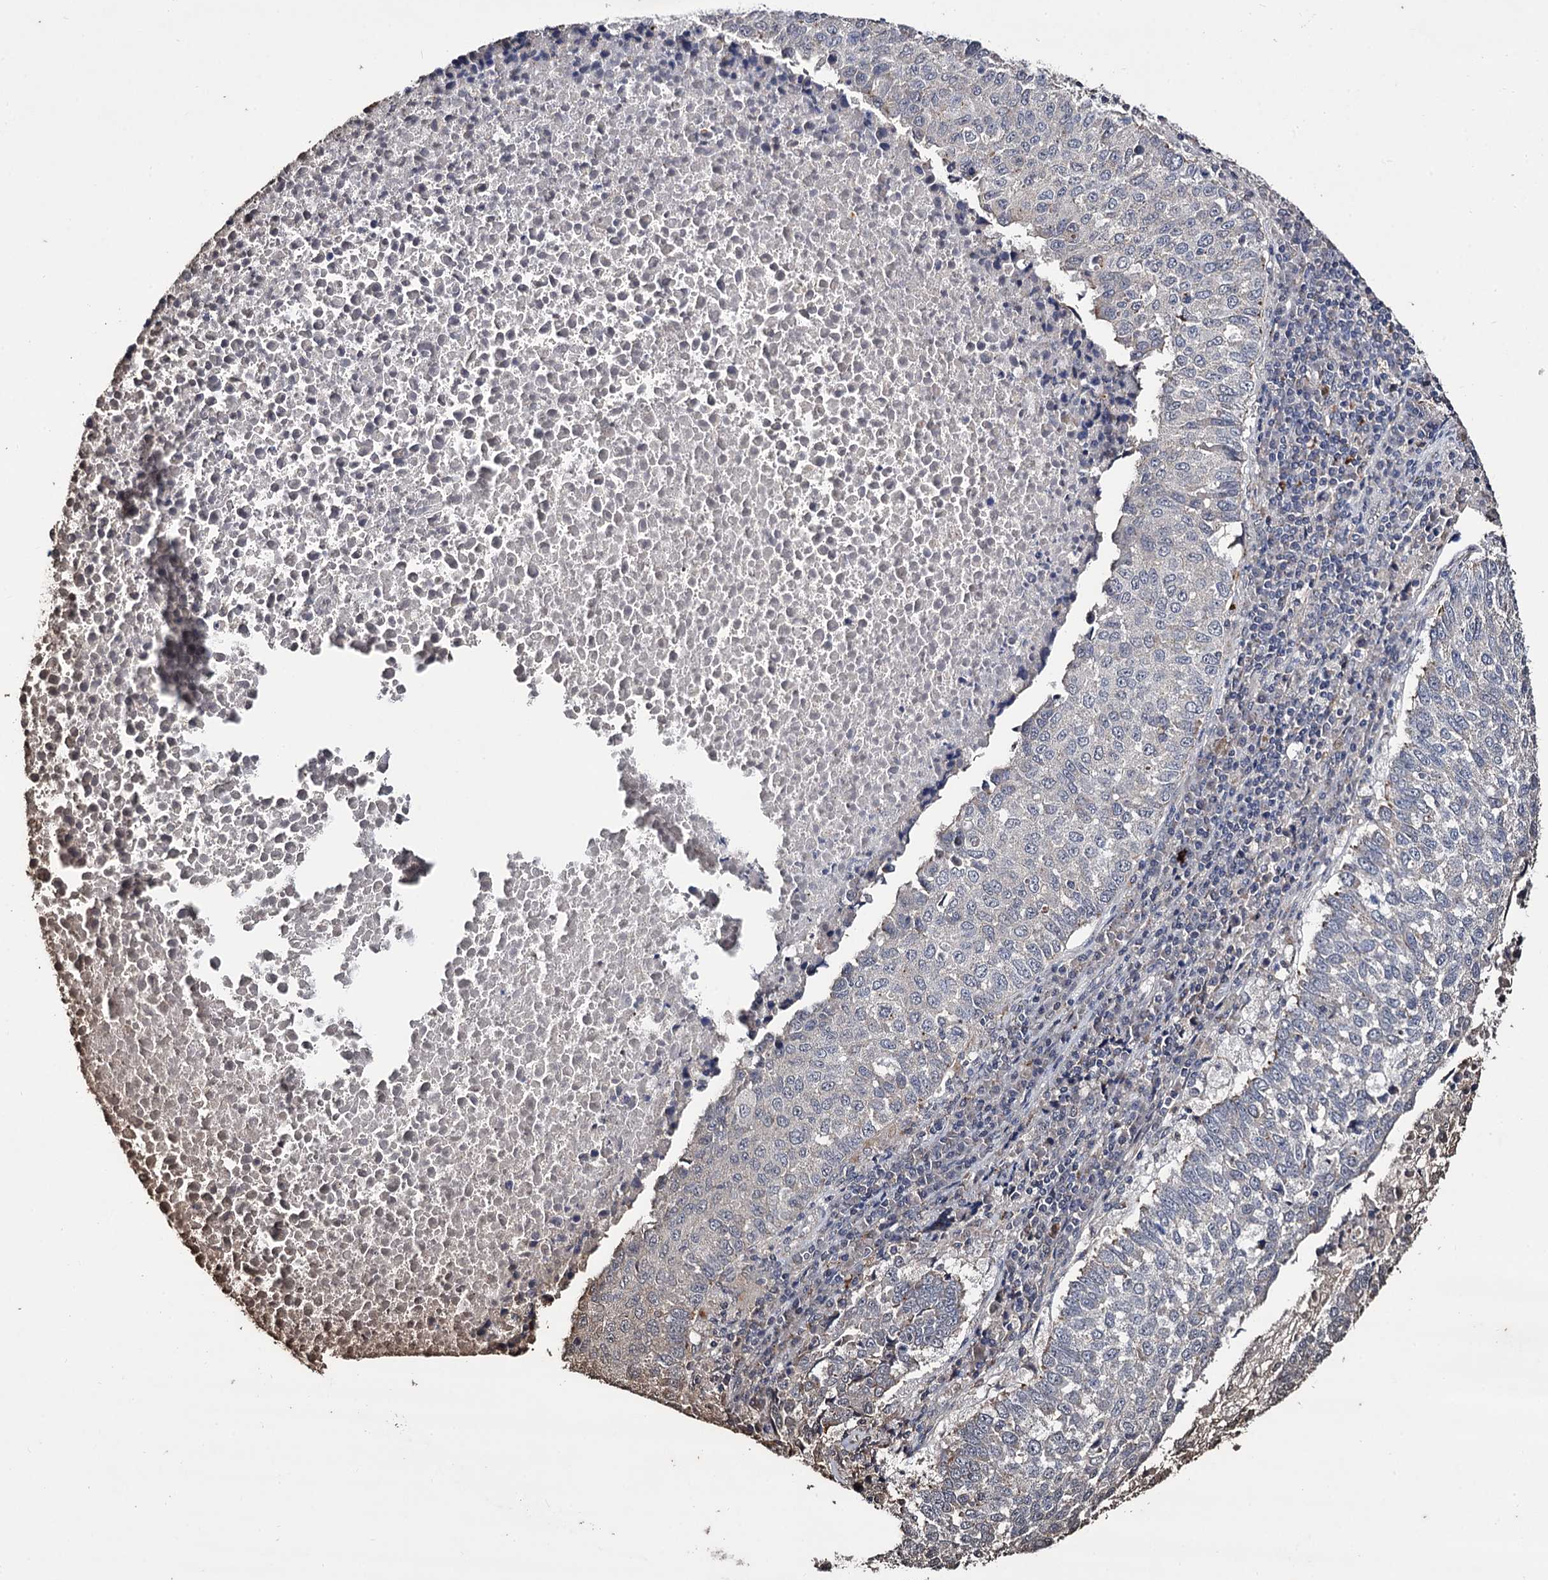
{"staining": {"intensity": "negative", "quantity": "none", "location": "none"}, "tissue": "lung cancer", "cell_type": "Tumor cells", "image_type": "cancer", "snomed": [{"axis": "morphology", "description": "Squamous cell carcinoma, NOS"}, {"axis": "topography", "description": "Lung"}], "caption": "This is an immunohistochemistry image of human lung cancer (squamous cell carcinoma). There is no staining in tumor cells.", "gene": "MICAL2", "patient": {"sex": "male", "age": 73}}